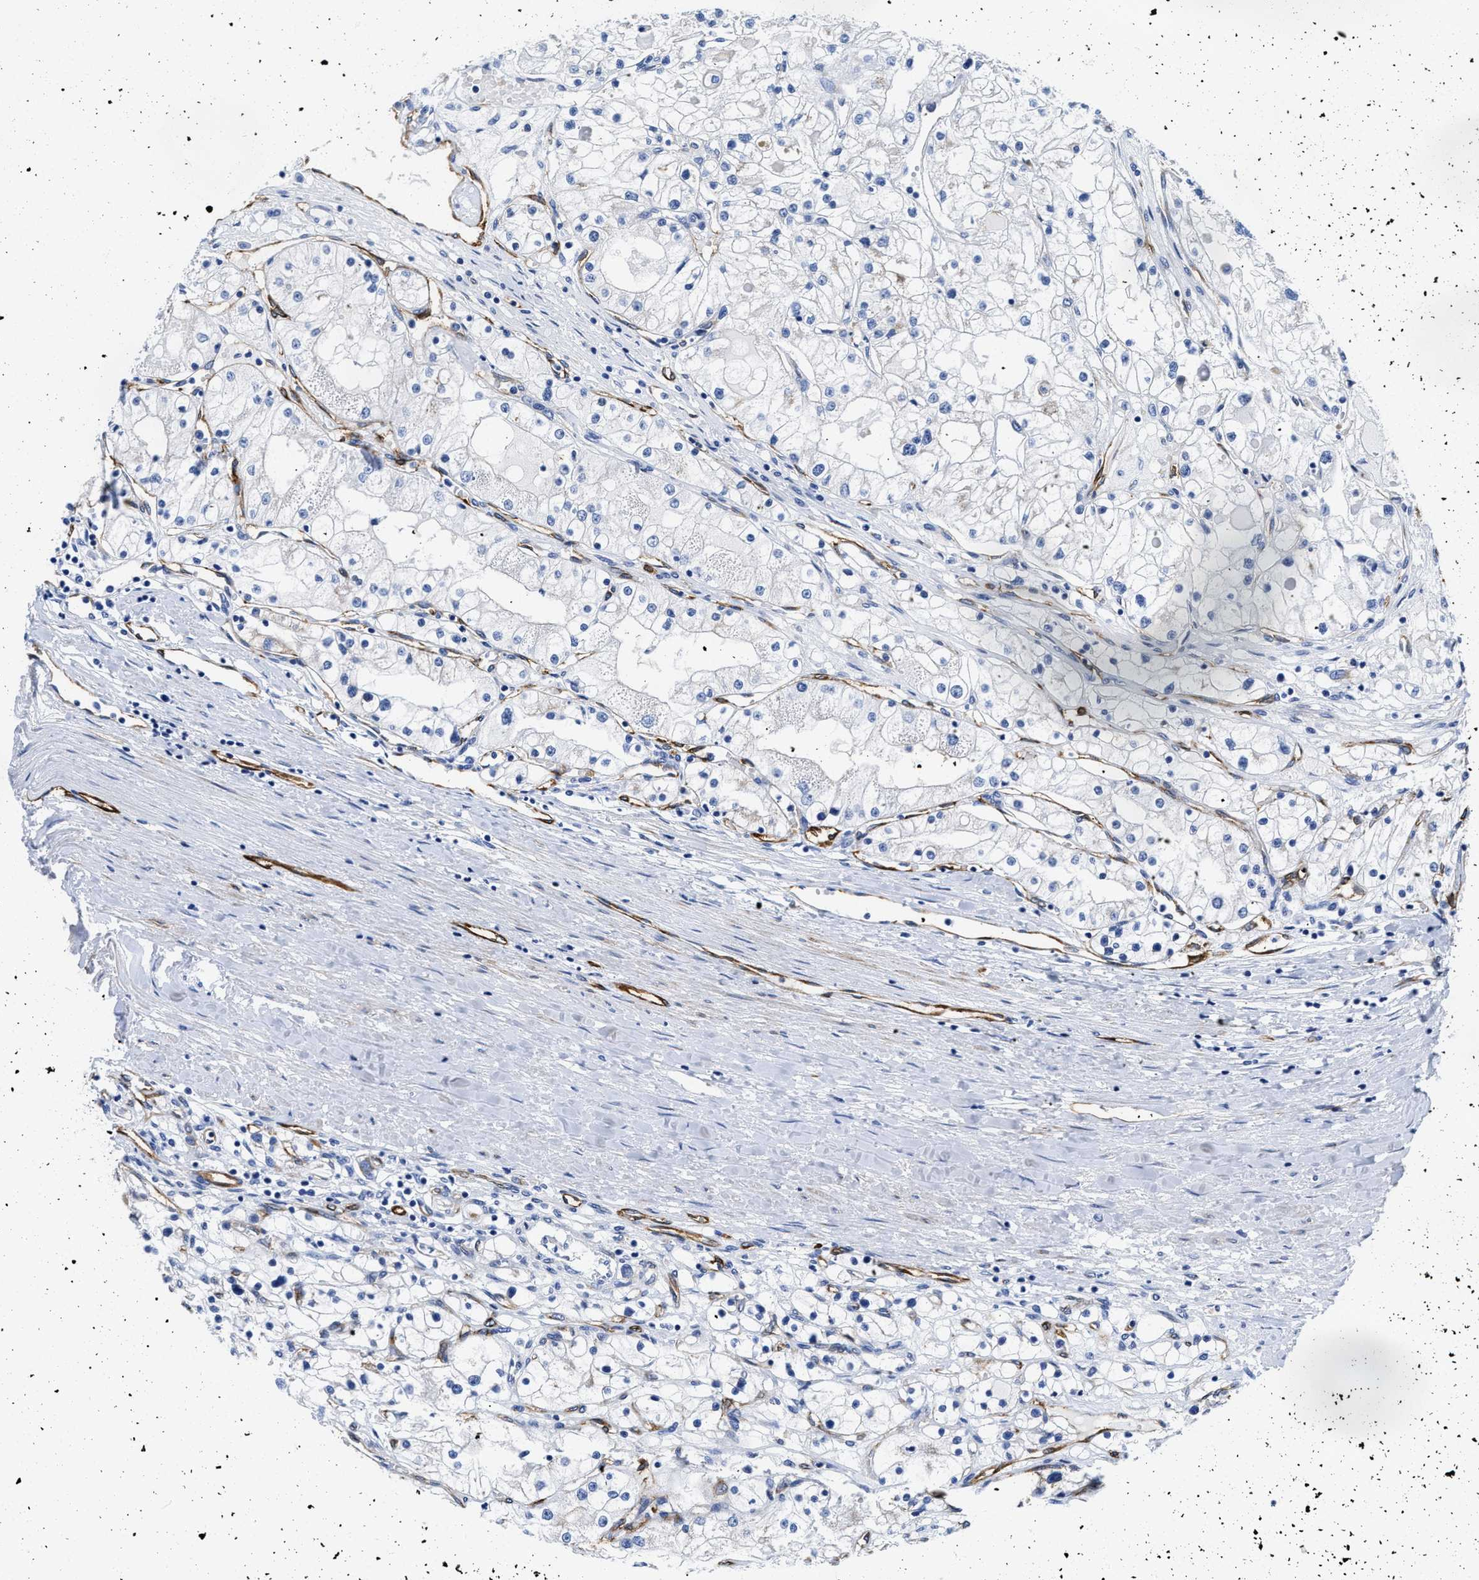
{"staining": {"intensity": "negative", "quantity": "none", "location": "none"}, "tissue": "renal cancer", "cell_type": "Tumor cells", "image_type": "cancer", "snomed": [{"axis": "morphology", "description": "Adenocarcinoma, NOS"}, {"axis": "topography", "description": "Kidney"}], "caption": "High magnification brightfield microscopy of renal adenocarcinoma stained with DAB (3,3'-diaminobenzidine) (brown) and counterstained with hematoxylin (blue): tumor cells show no significant positivity.", "gene": "TVP23B", "patient": {"sex": "male", "age": 68}}